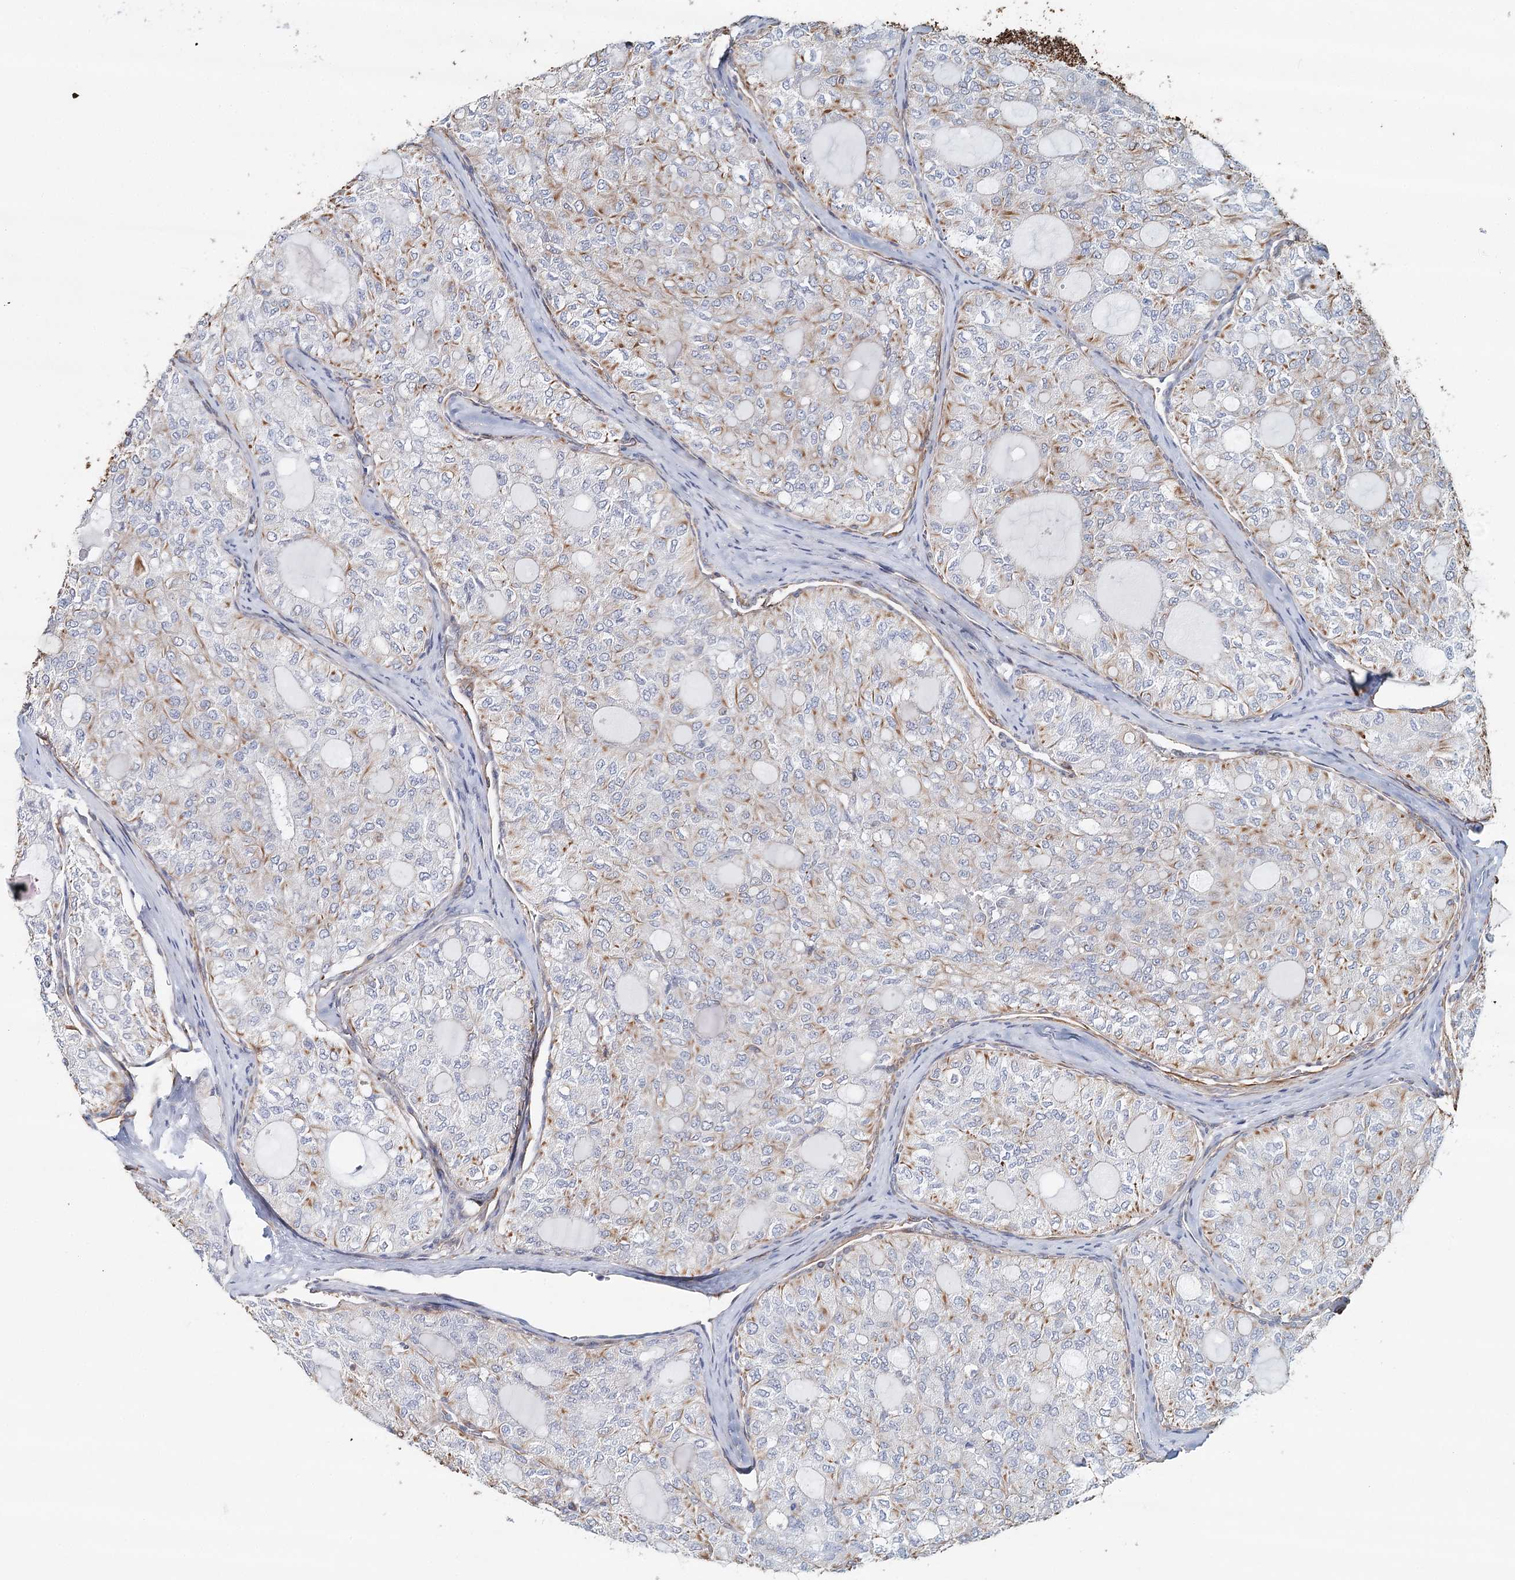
{"staining": {"intensity": "moderate", "quantity": "25%-75%", "location": "cytoplasmic/membranous"}, "tissue": "thyroid cancer", "cell_type": "Tumor cells", "image_type": "cancer", "snomed": [{"axis": "morphology", "description": "Follicular adenoma carcinoma, NOS"}, {"axis": "topography", "description": "Thyroid gland"}], "caption": "IHC of human thyroid cancer (follicular adenoma carcinoma) shows medium levels of moderate cytoplasmic/membranous staining in about 25%-75% of tumor cells. The staining was performed using DAB (3,3'-diaminobenzidine) to visualize the protein expression in brown, while the nuclei were stained in blue with hematoxylin (Magnification: 20x).", "gene": "SYNPO", "patient": {"sex": "male", "age": 75}}